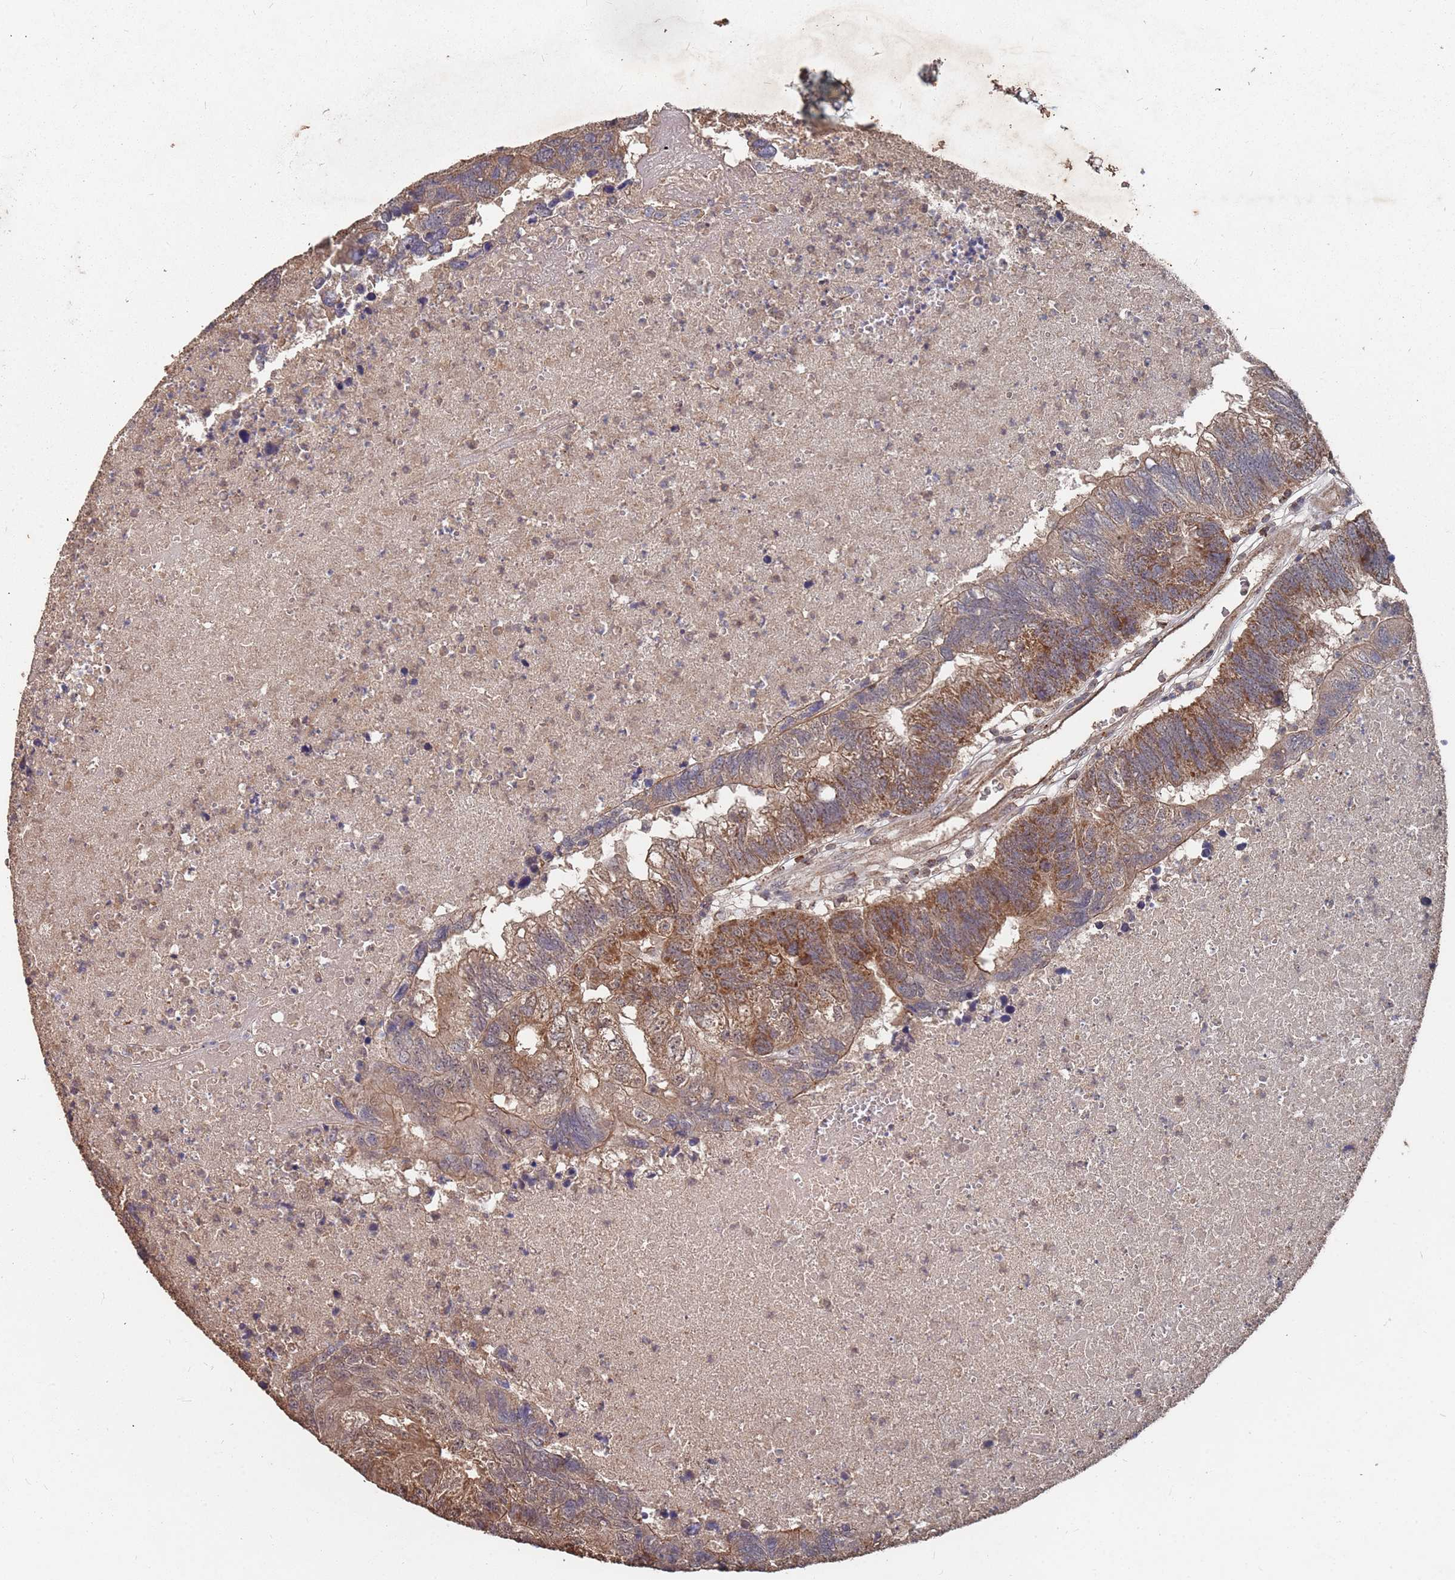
{"staining": {"intensity": "moderate", "quantity": ">75%", "location": "cytoplasmic/membranous"}, "tissue": "colorectal cancer", "cell_type": "Tumor cells", "image_type": "cancer", "snomed": [{"axis": "morphology", "description": "Adenocarcinoma, NOS"}, {"axis": "topography", "description": "Colon"}], "caption": "Protein analysis of adenocarcinoma (colorectal) tissue shows moderate cytoplasmic/membranous staining in approximately >75% of tumor cells.", "gene": "PRORP", "patient": {"sex": "female", "age": 48}}